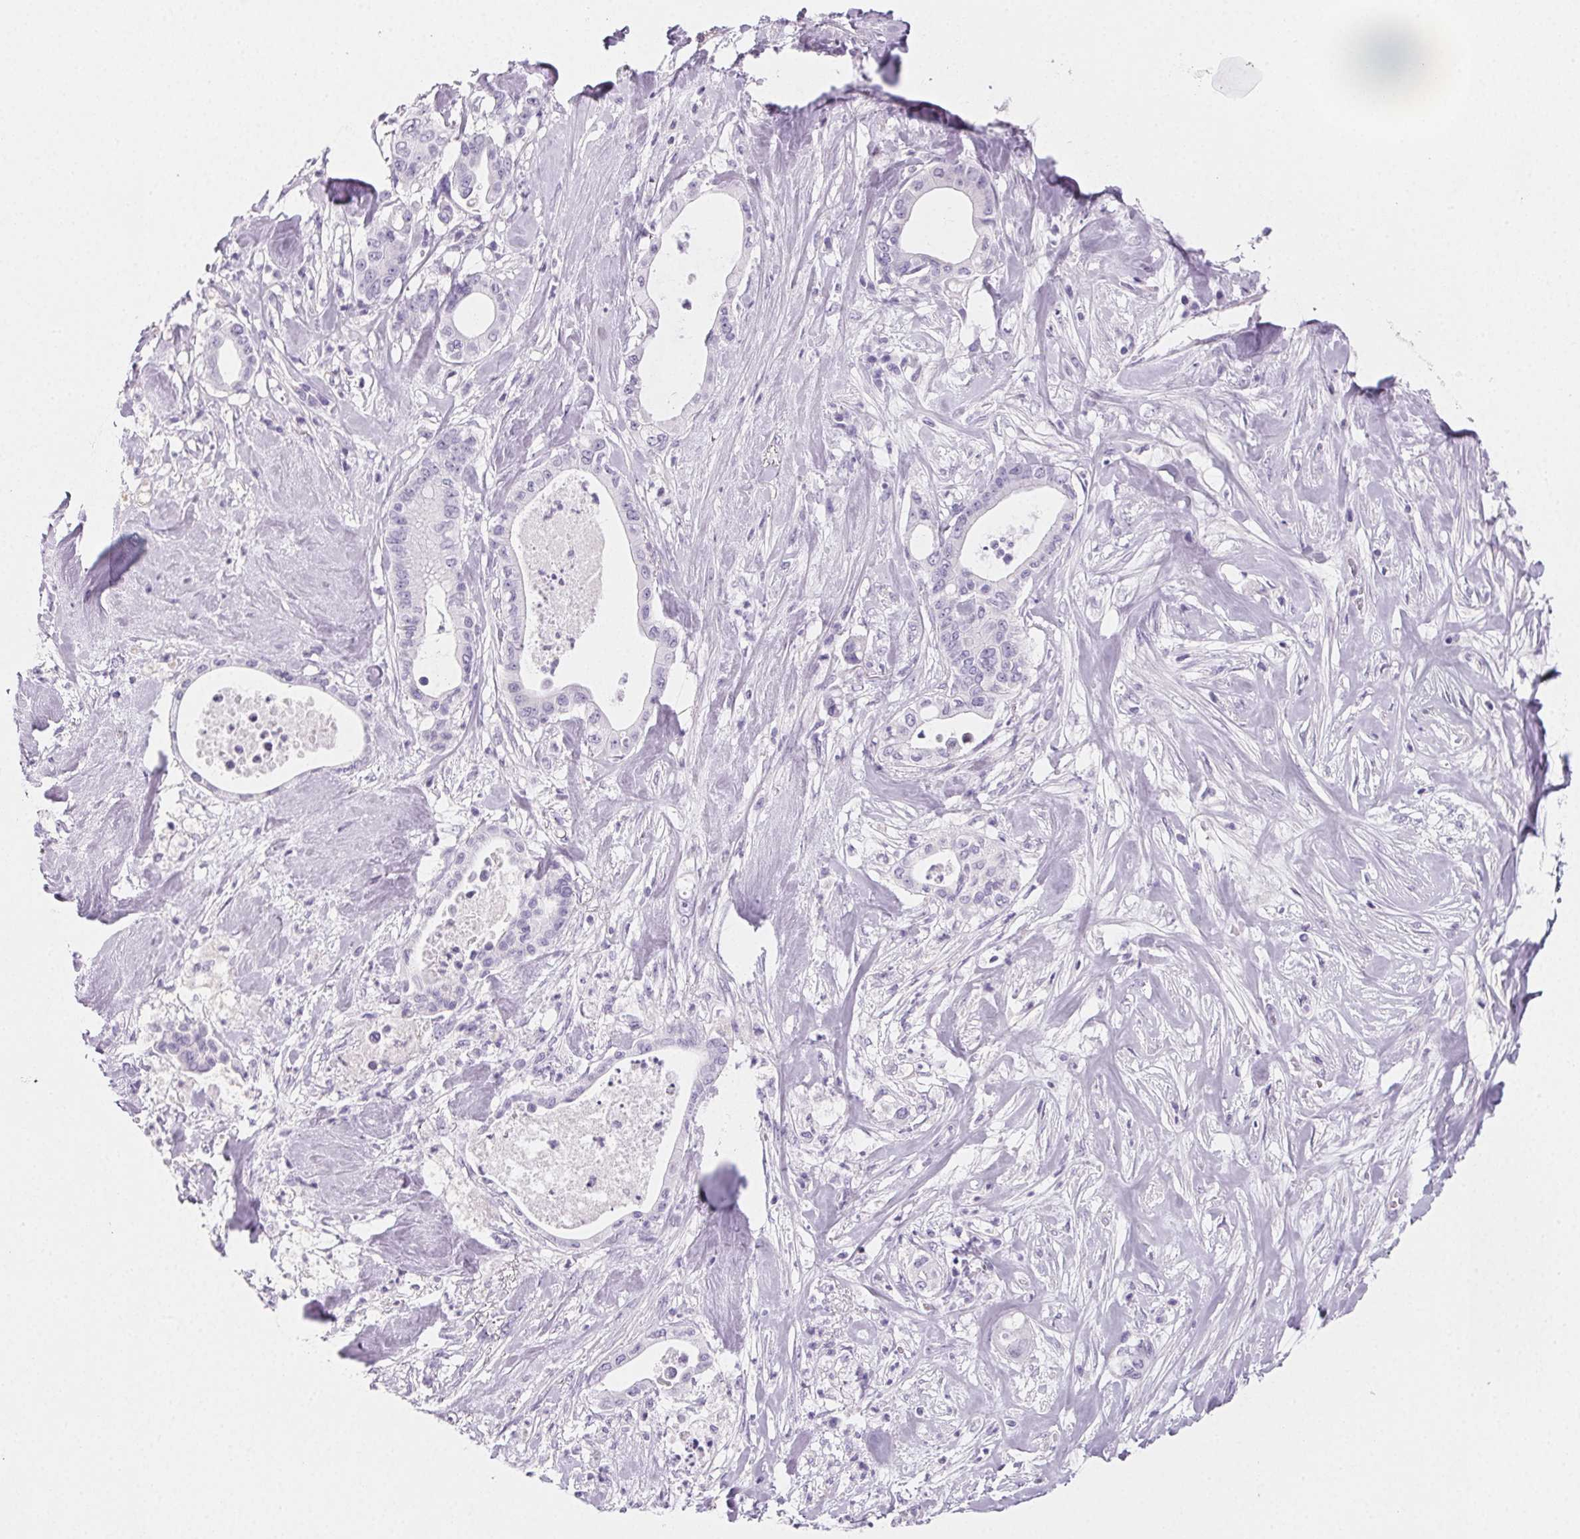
{"staining": {"intensity": "negative", "quantity": "none", "location": "none"}, "tissue": "pancreatic cancer", "cell_type": "Tumor cells", "image_type": "cancer", "snomed": [{"axis": "morphology", "description": "Adenocarcinoma, NOS"}, {"axis": "topography", "description": "Pancreas"}], "caption": "Image shows no significant protein expression in tumor cells of adenocarcinoma (pancreatic).", "gene": "PRSS3", "patient": {"sex": "male", "age": 71}}